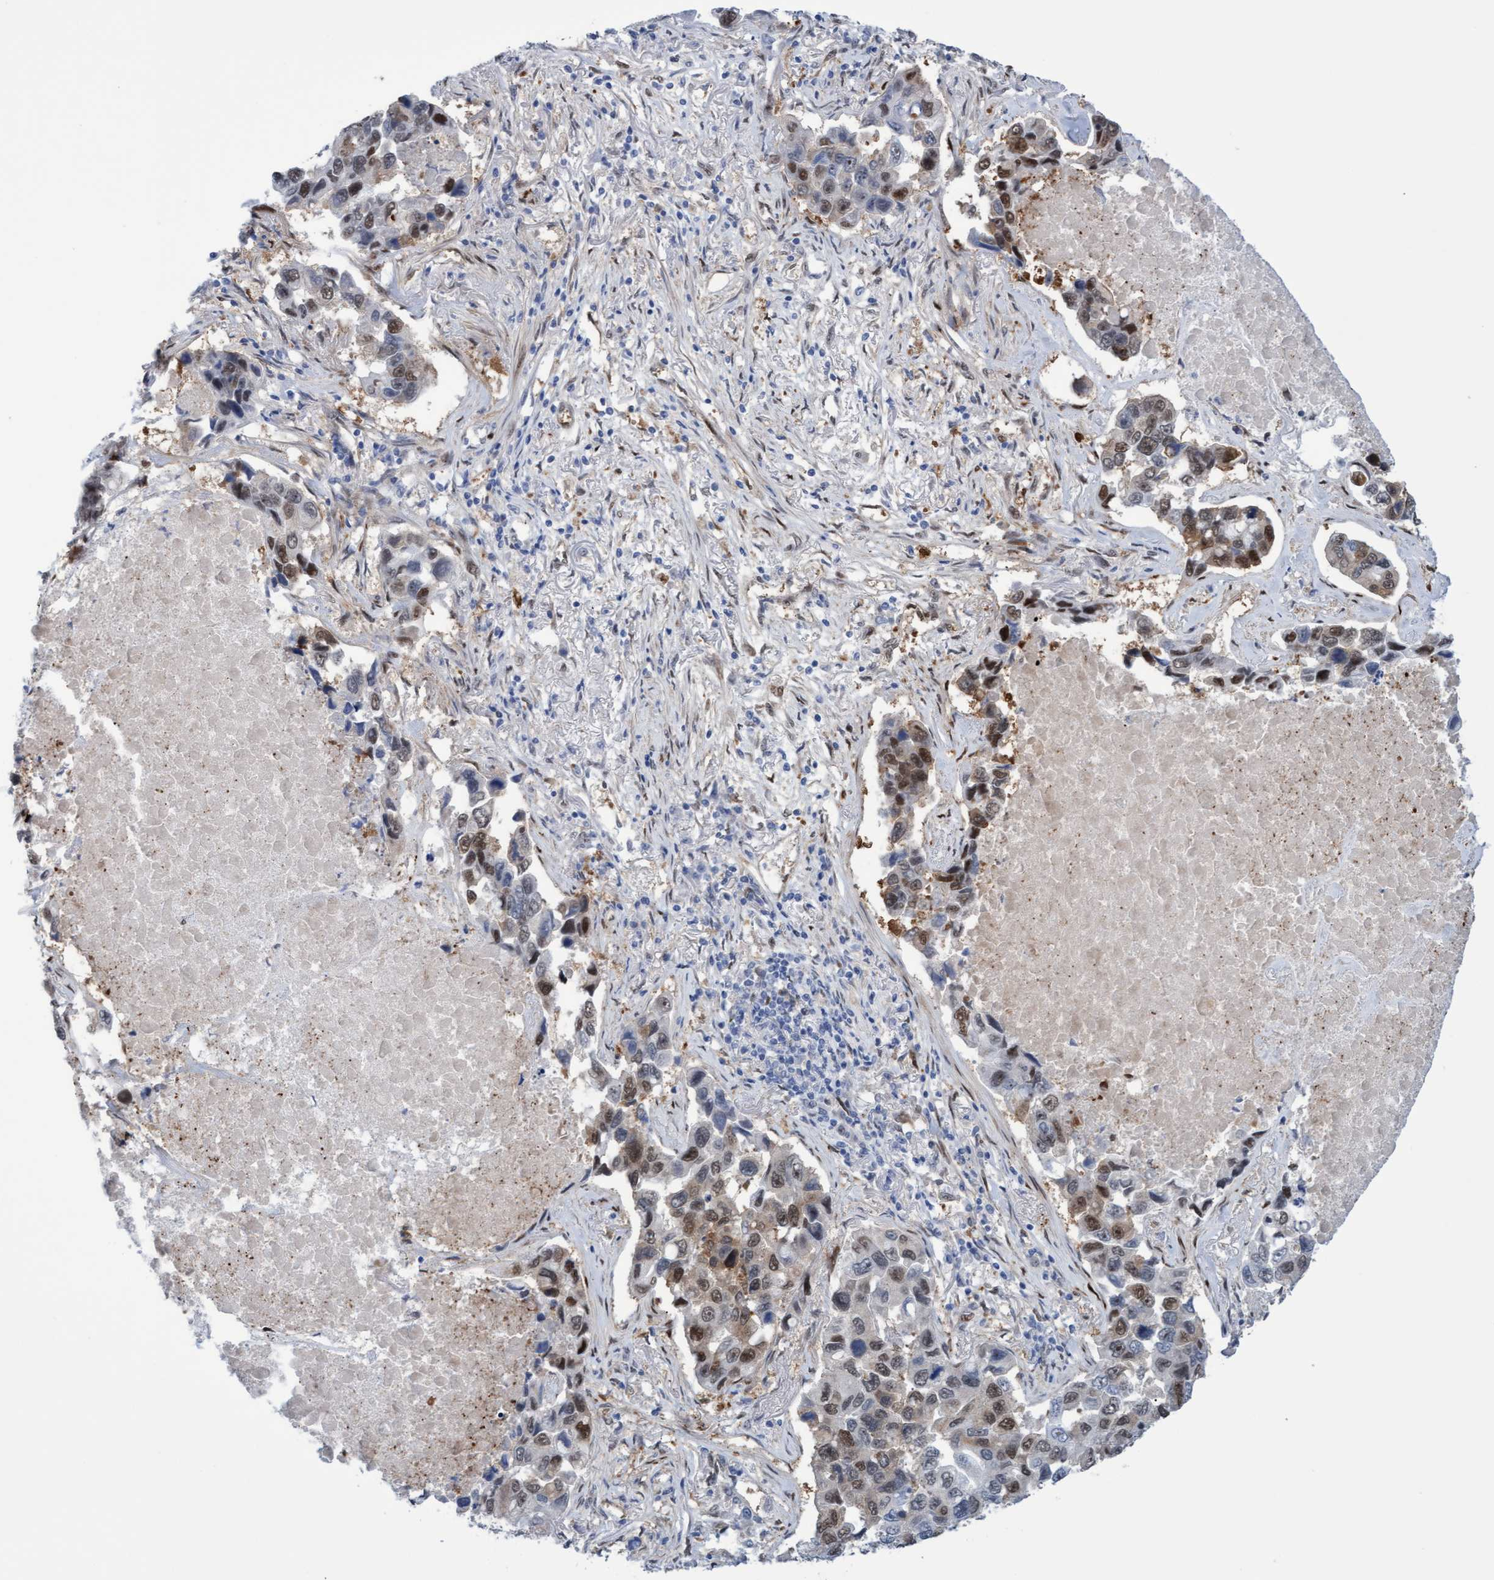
{"staining": {"intensity": "moderate", "quantity": "25%-75%", "location": "nuclear"}, "tissue": "lung cancer", "cell_type": "Tumor cells", "image_type": "cancer", "snomed": [{"axis": "morphology", "description": "Adenocarcinoma, NOS"}, {"axis": "topography", "description": "Lung"}], "caption": "Lung cancer (adenocarcinoma) tissue reveals moderate nuclear positivity in approximately 25%-75% of tumor cells", "gene": "PINX1", "patient": {"sex": "male", "age": 64}}